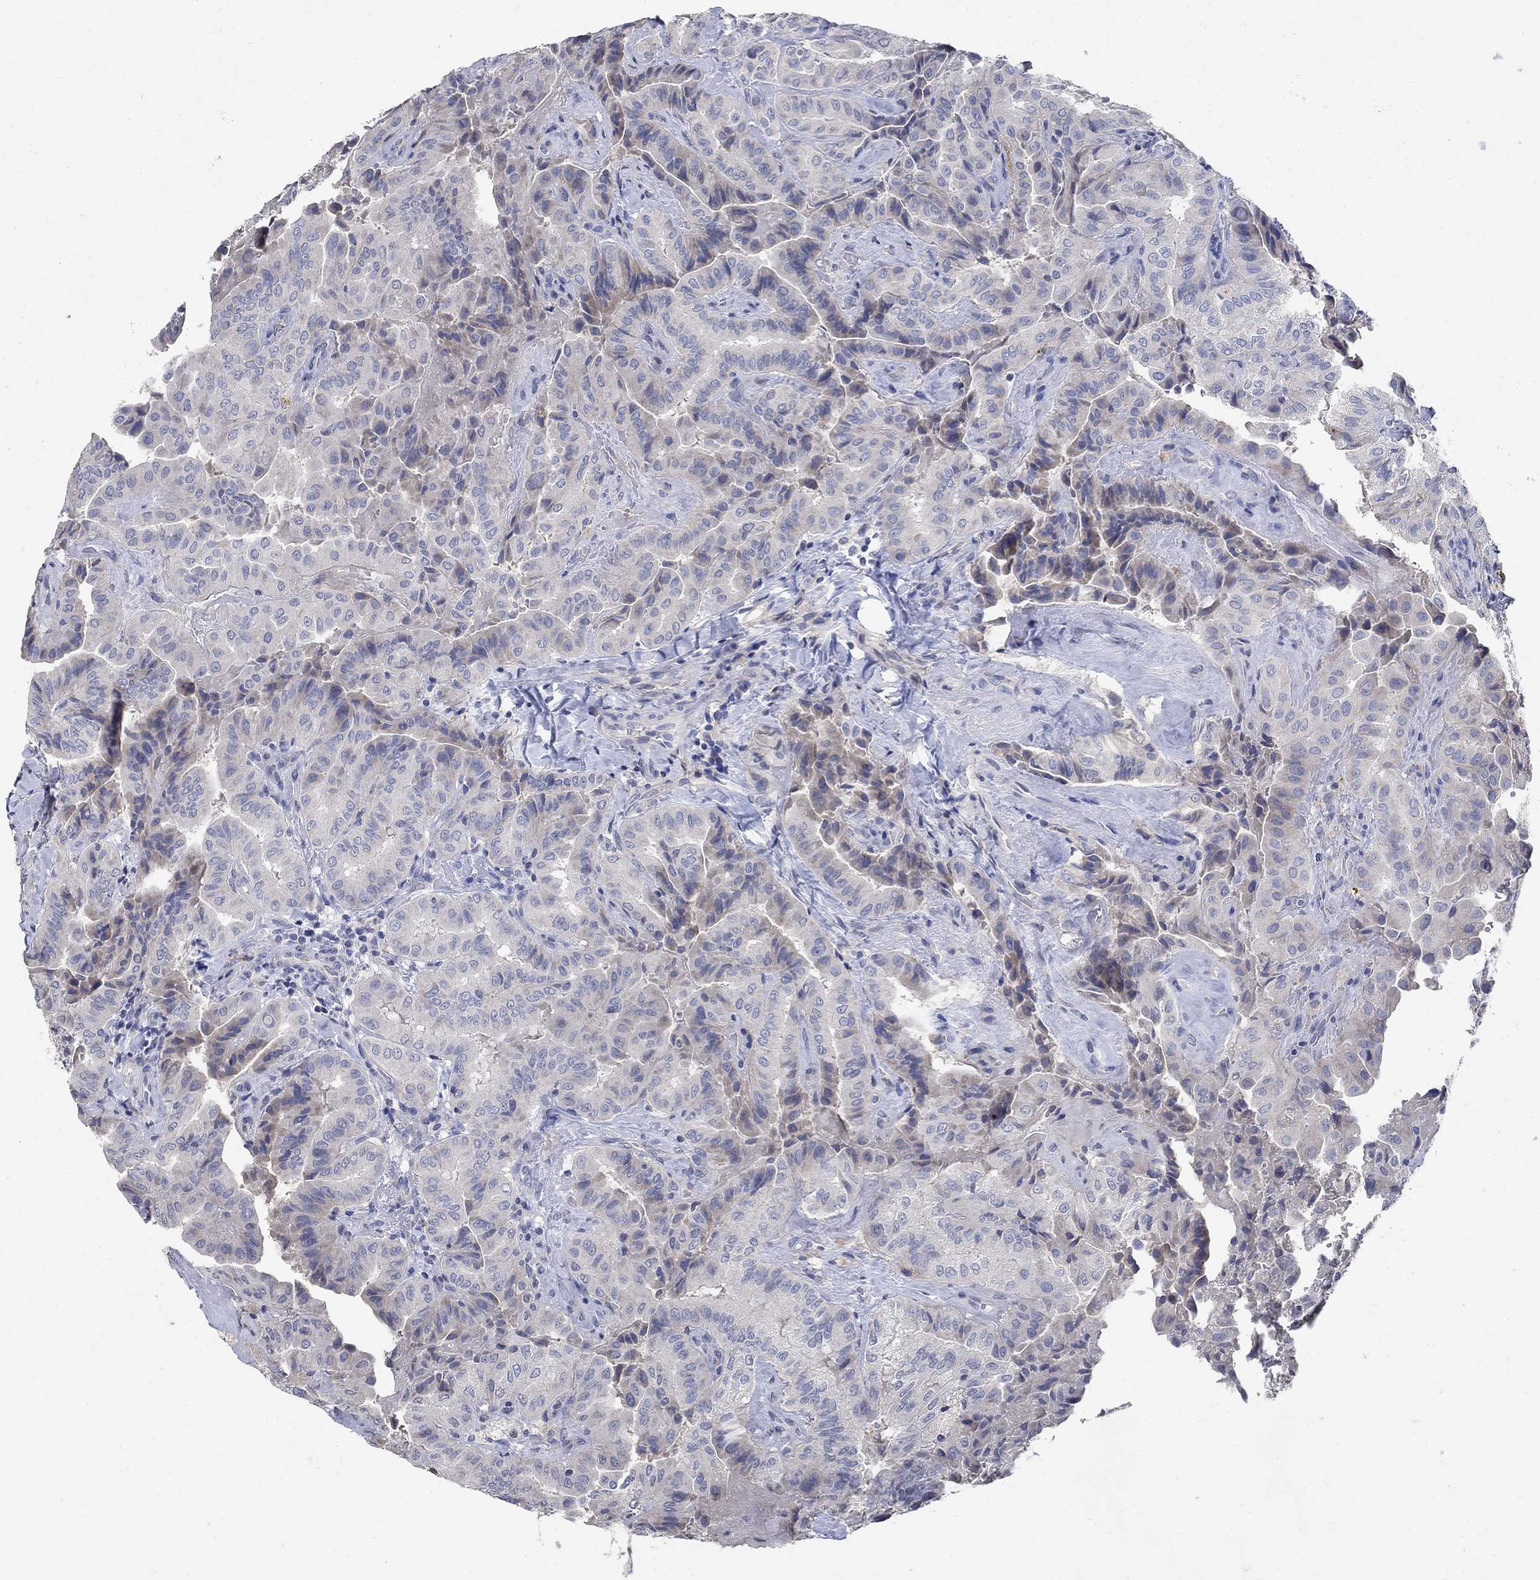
{"staining": {"intensity": "negative", "quantity": "none", "location": "none"}, "tissue": "thyroid cancer", "cell_type": "Tumor cells", "image_type": "cancer", "snomed": [{"axis": "morphology", "description": "Papillary adenocarcinoma, NOS"}, {"axis": "topography", "description": "Thyroid gland"}], "caption": "Tumor cells are negative for protein expression in human papillary adenocarcinoma (thyroid). (IHC, brightfield microscopy, high magnification).", "gene": "TMEM169", "patient": {"sex": "female", "age": 68}}